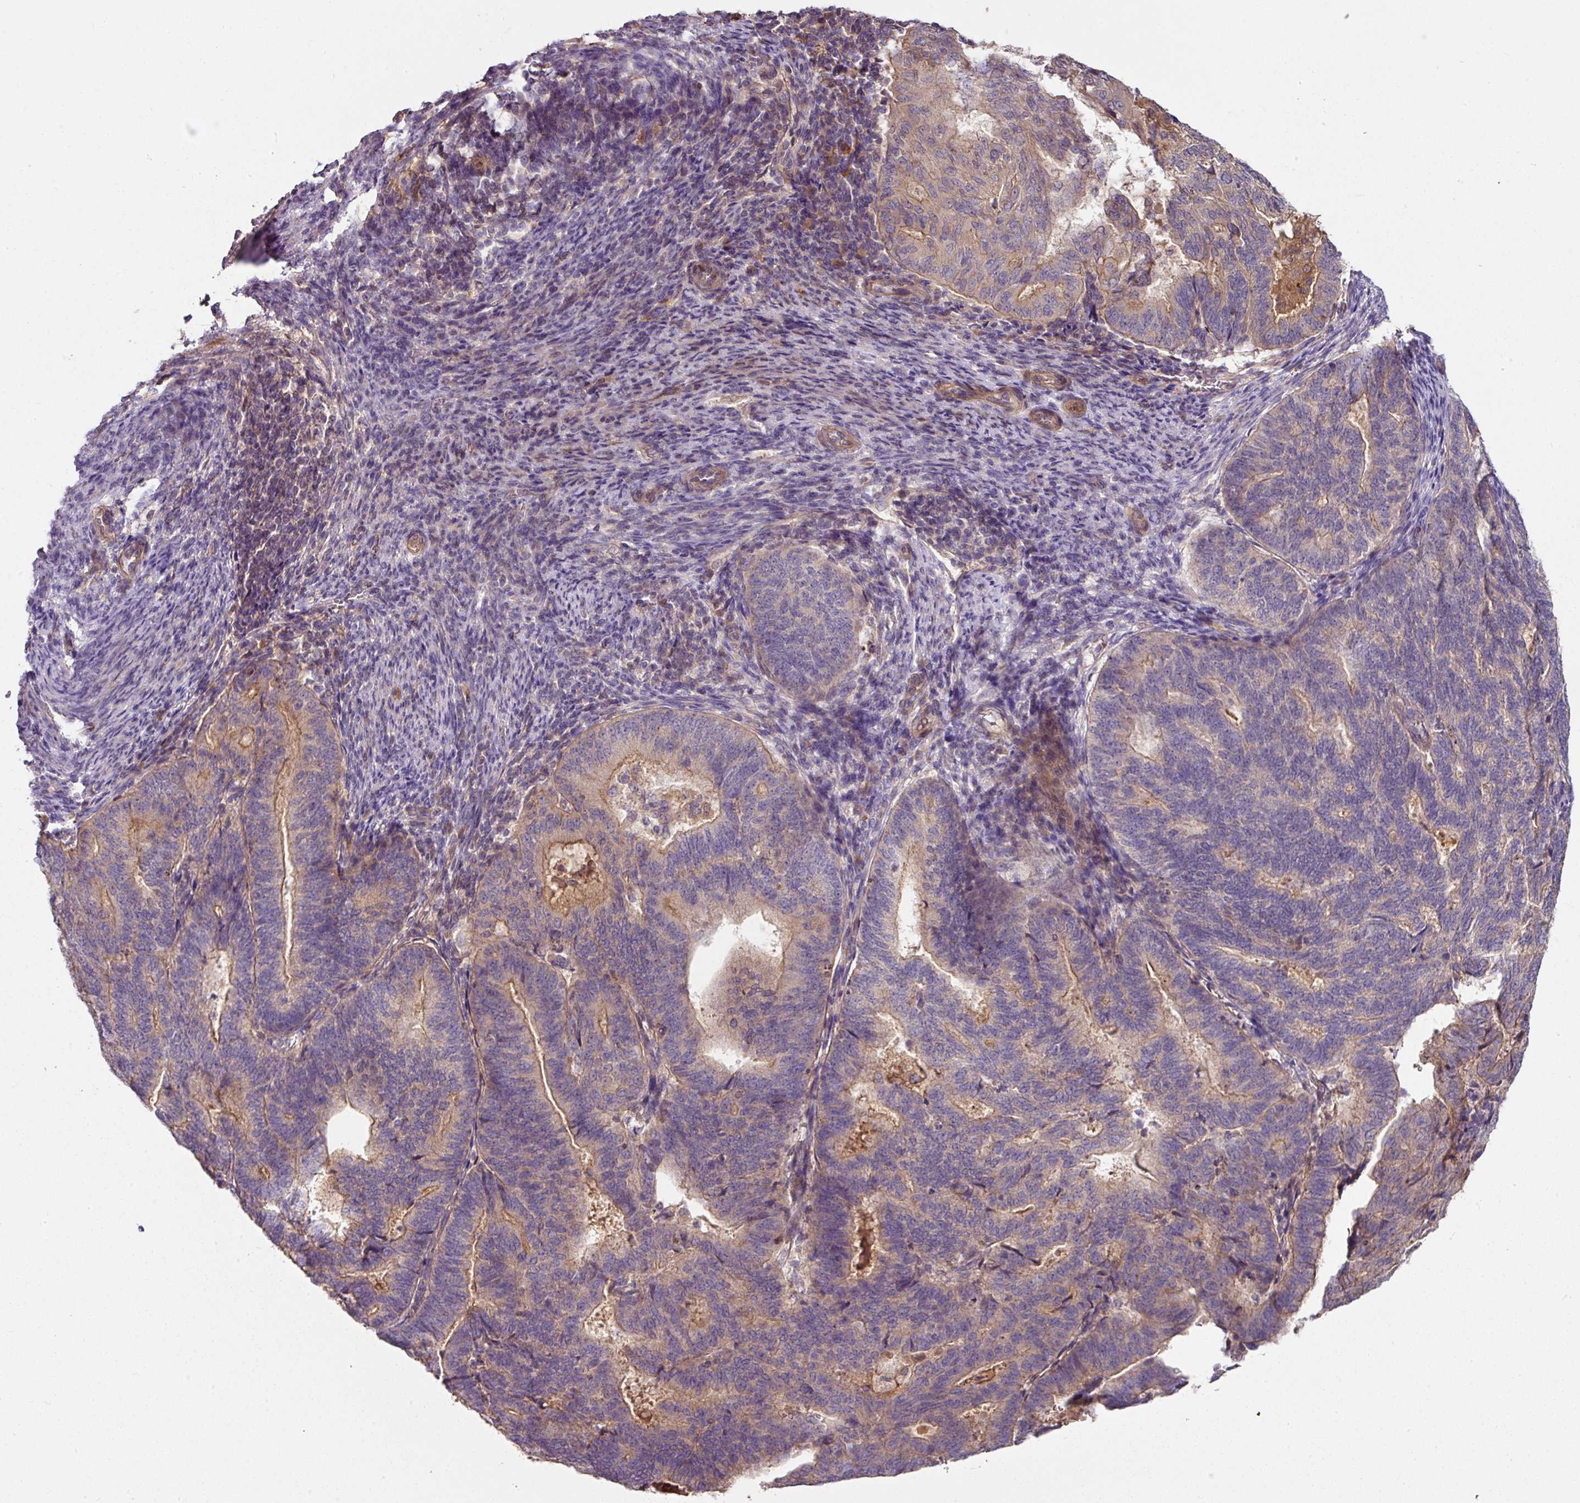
{"staining": {"intensity": "moderate", "quantity": "<25%", "location": "cytoplasmic/membranous"}, "tissue": "endometrial cancer", "cell_type": "Tumor cells", "image_type": "cancer", "snomed": [{"axis": "morphology", "description": "Adenocarcinoma, NOS"}, {"axis": "topography", "description": "Endometrium"}], "caption": "Immunohistochemistry of endometrial adenocarcinoma exhibits low levels of moderate cytoplasmic/membranous staining in approximately <25% of tumor cells.", "gene": "C4orf48", "patient": {"sex": "female", "age": 70}}